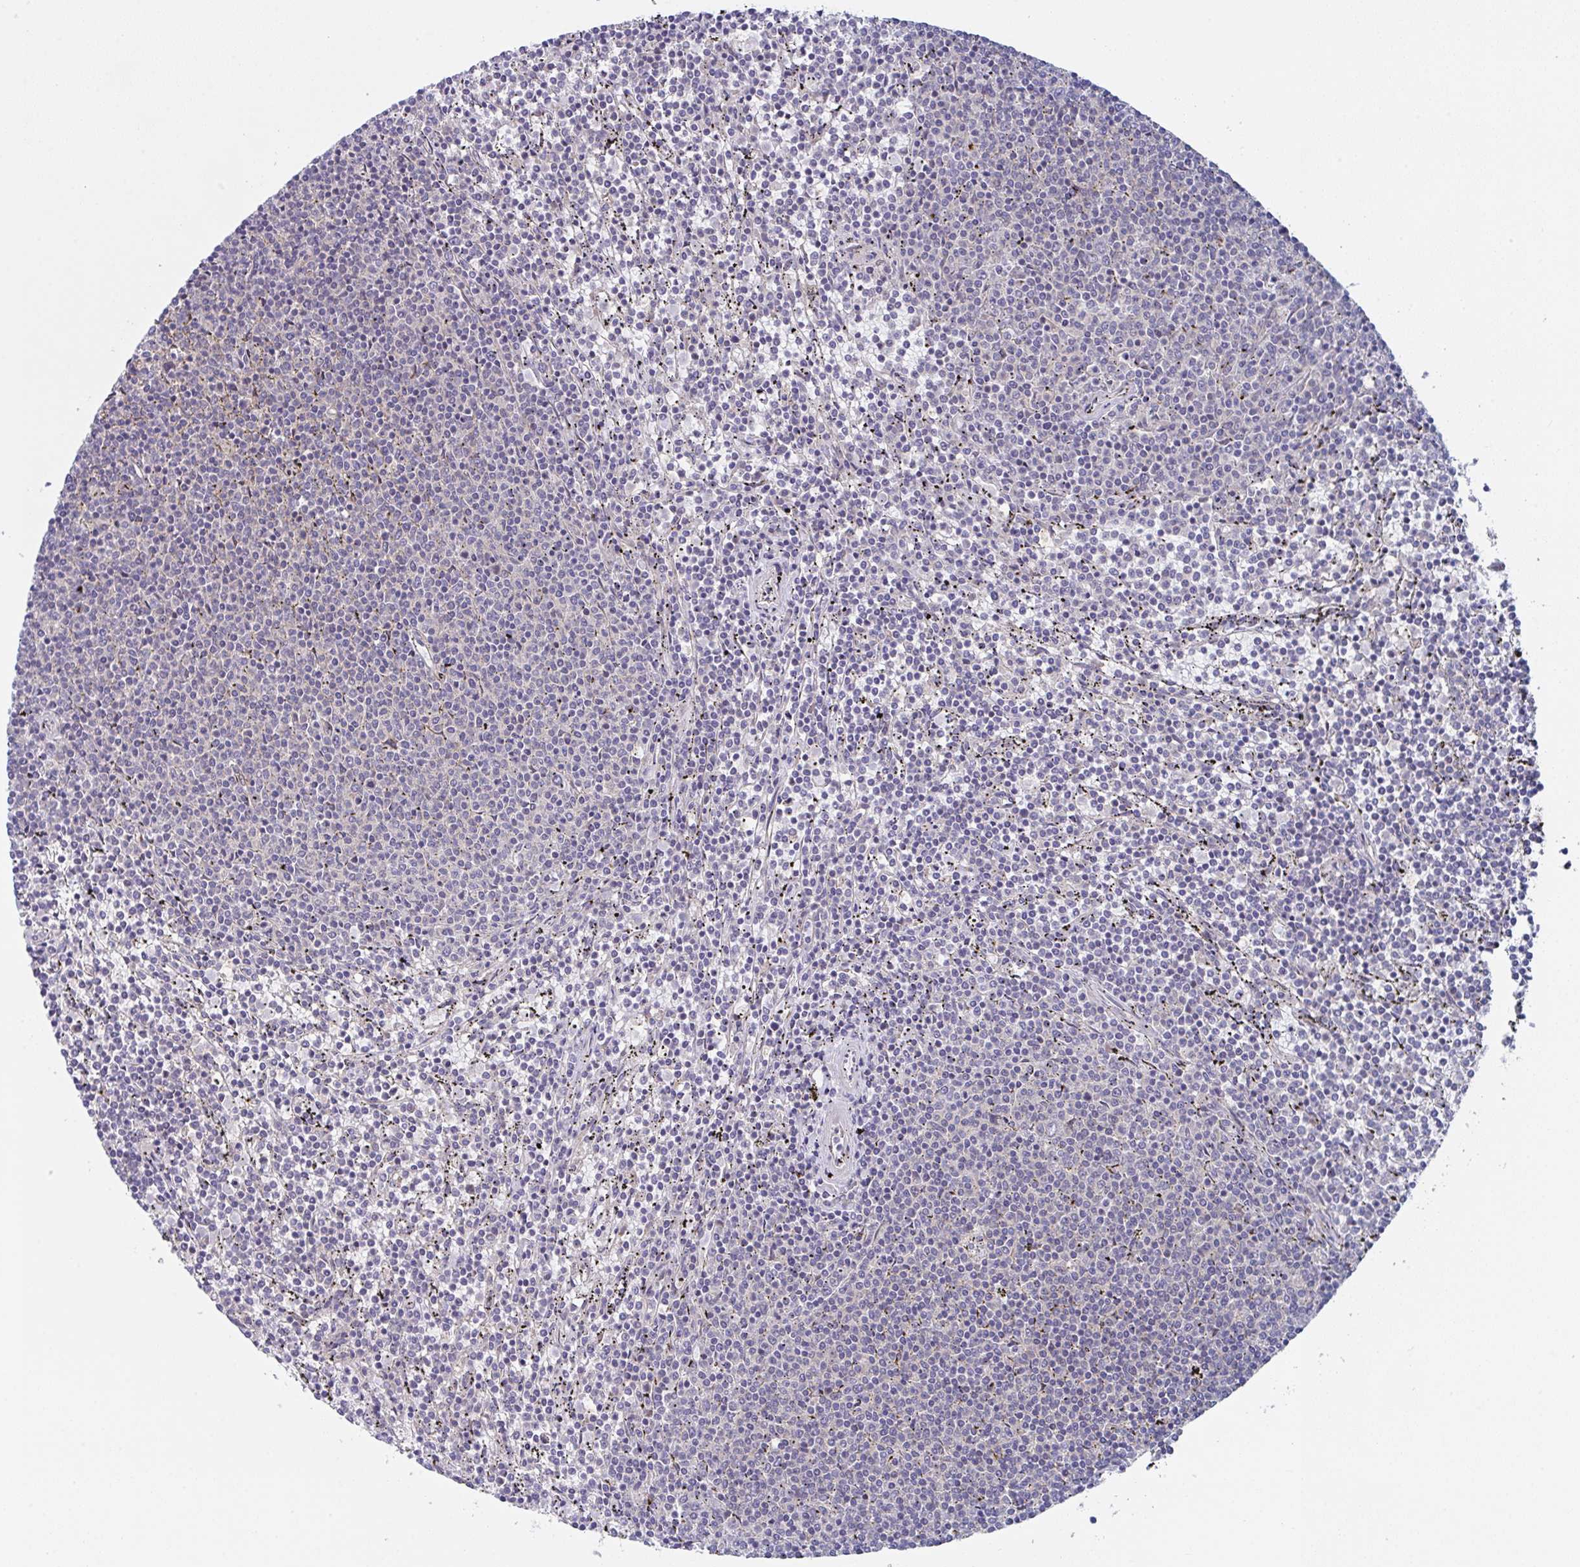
{"staining": {"intensity": "negative", "quantity": "none", "location": "none"}, "tissue": "lymphoma", "cell_type": "Tumor cells", "image_type": "cancer", "snomed": [{"axis": "morphology", "description": "Malignant lymphoma, non-Hodgkin's type, Low grade"}, {"axis": "topography", "description": "Spleen"}], "caption": "Immunohistochemical staining of human lymphoma reveals no significant staining in tumor cells.", "gene": "RBM18", "patient": {"sex": "female", "age": 50}}